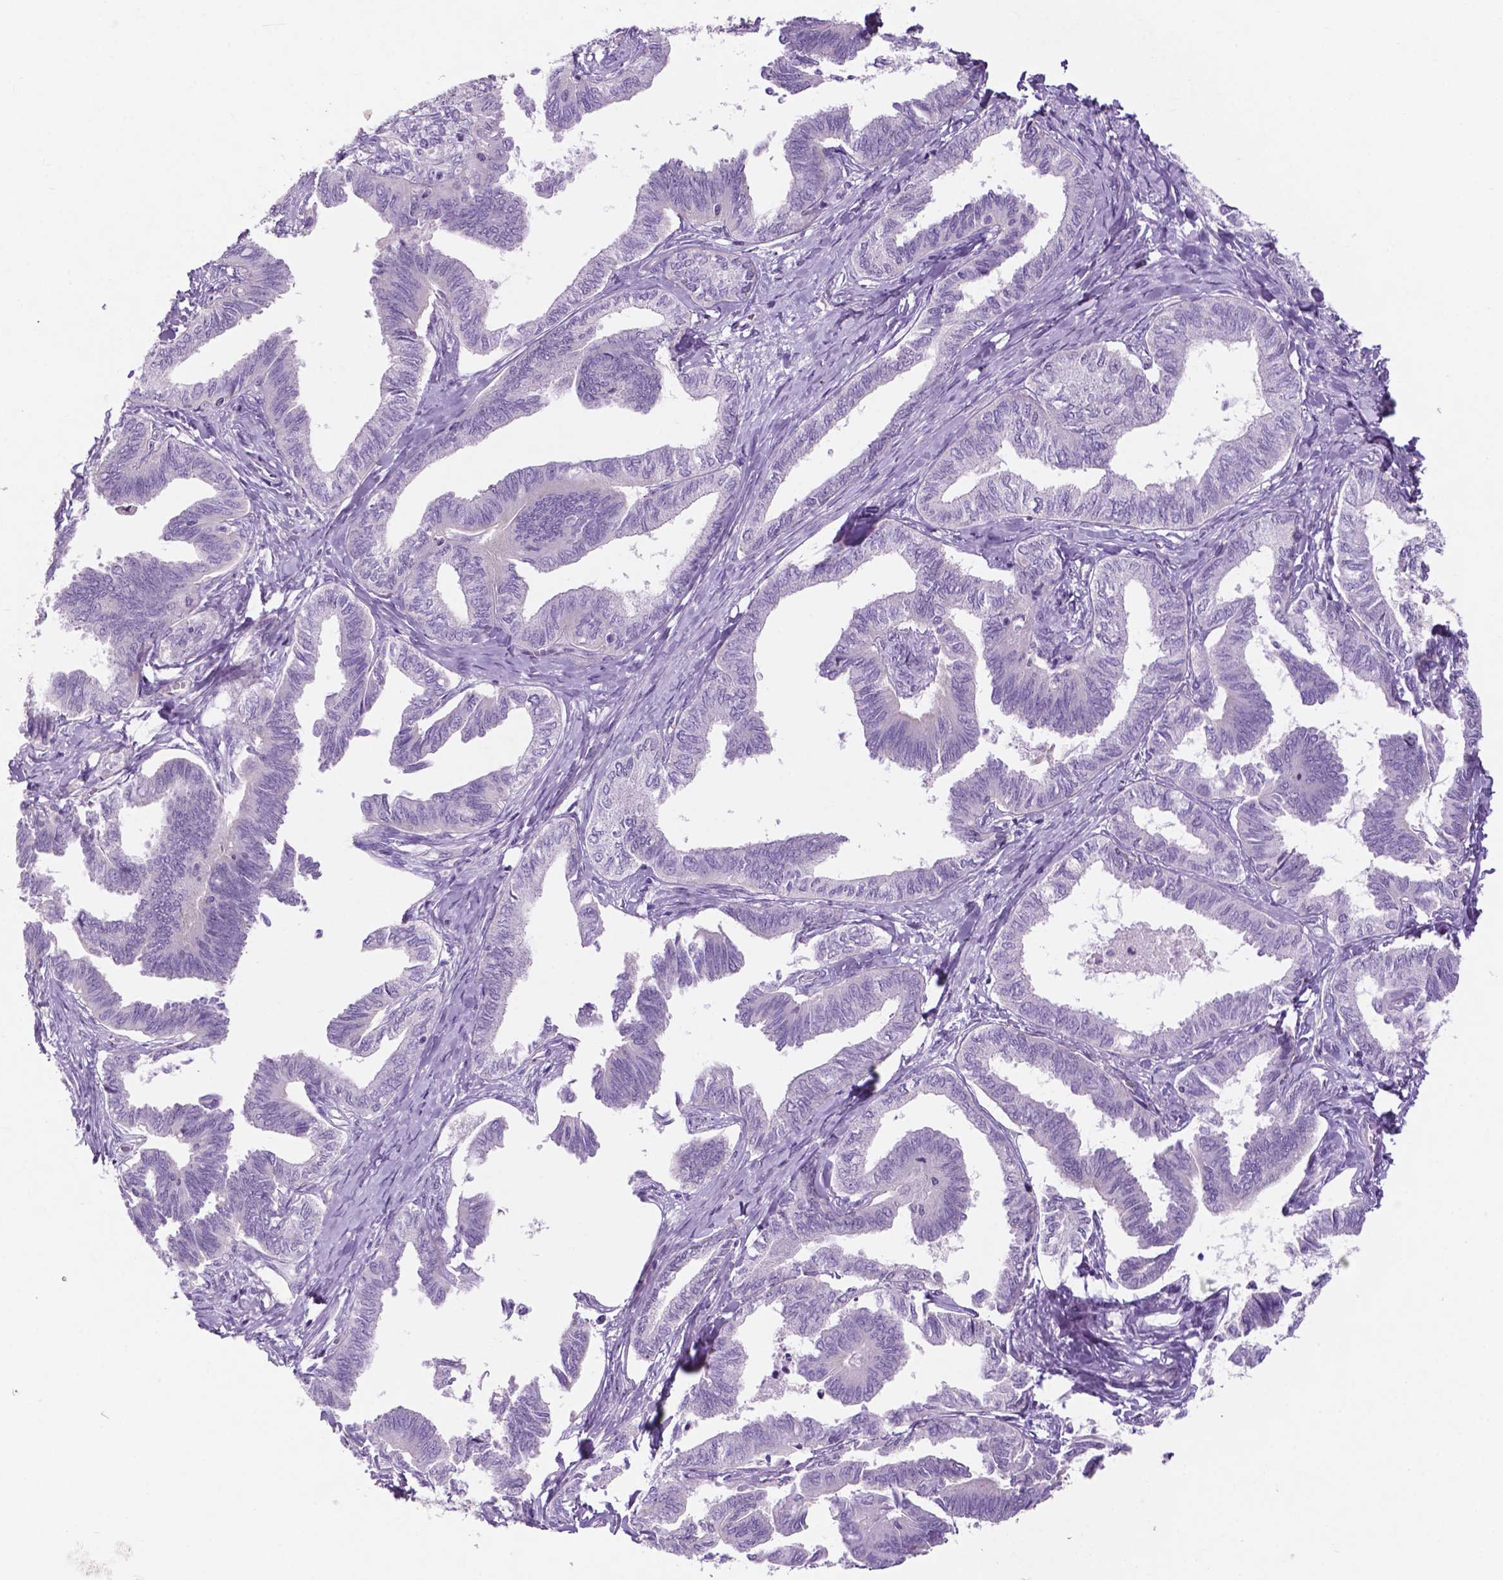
{"staining": {"intensity": "negative", "quantity": "none", "location": "none"}, "tissue": "ovarian cancer", "cell_type": "Tumor cells", "image_type": "cancer", "snomed": [{"axis": "morphology", "description": "Carcinoma, endometroid"}, {"axis": "topography", "description": "Ovary"}], "caption": "Immunohistochemical staining of human ovarian endometroid carcinoma reveals no significant expression in tumor cells.", "gene": "FAM50B", "patient": {"sex": "female", "age": 70}}